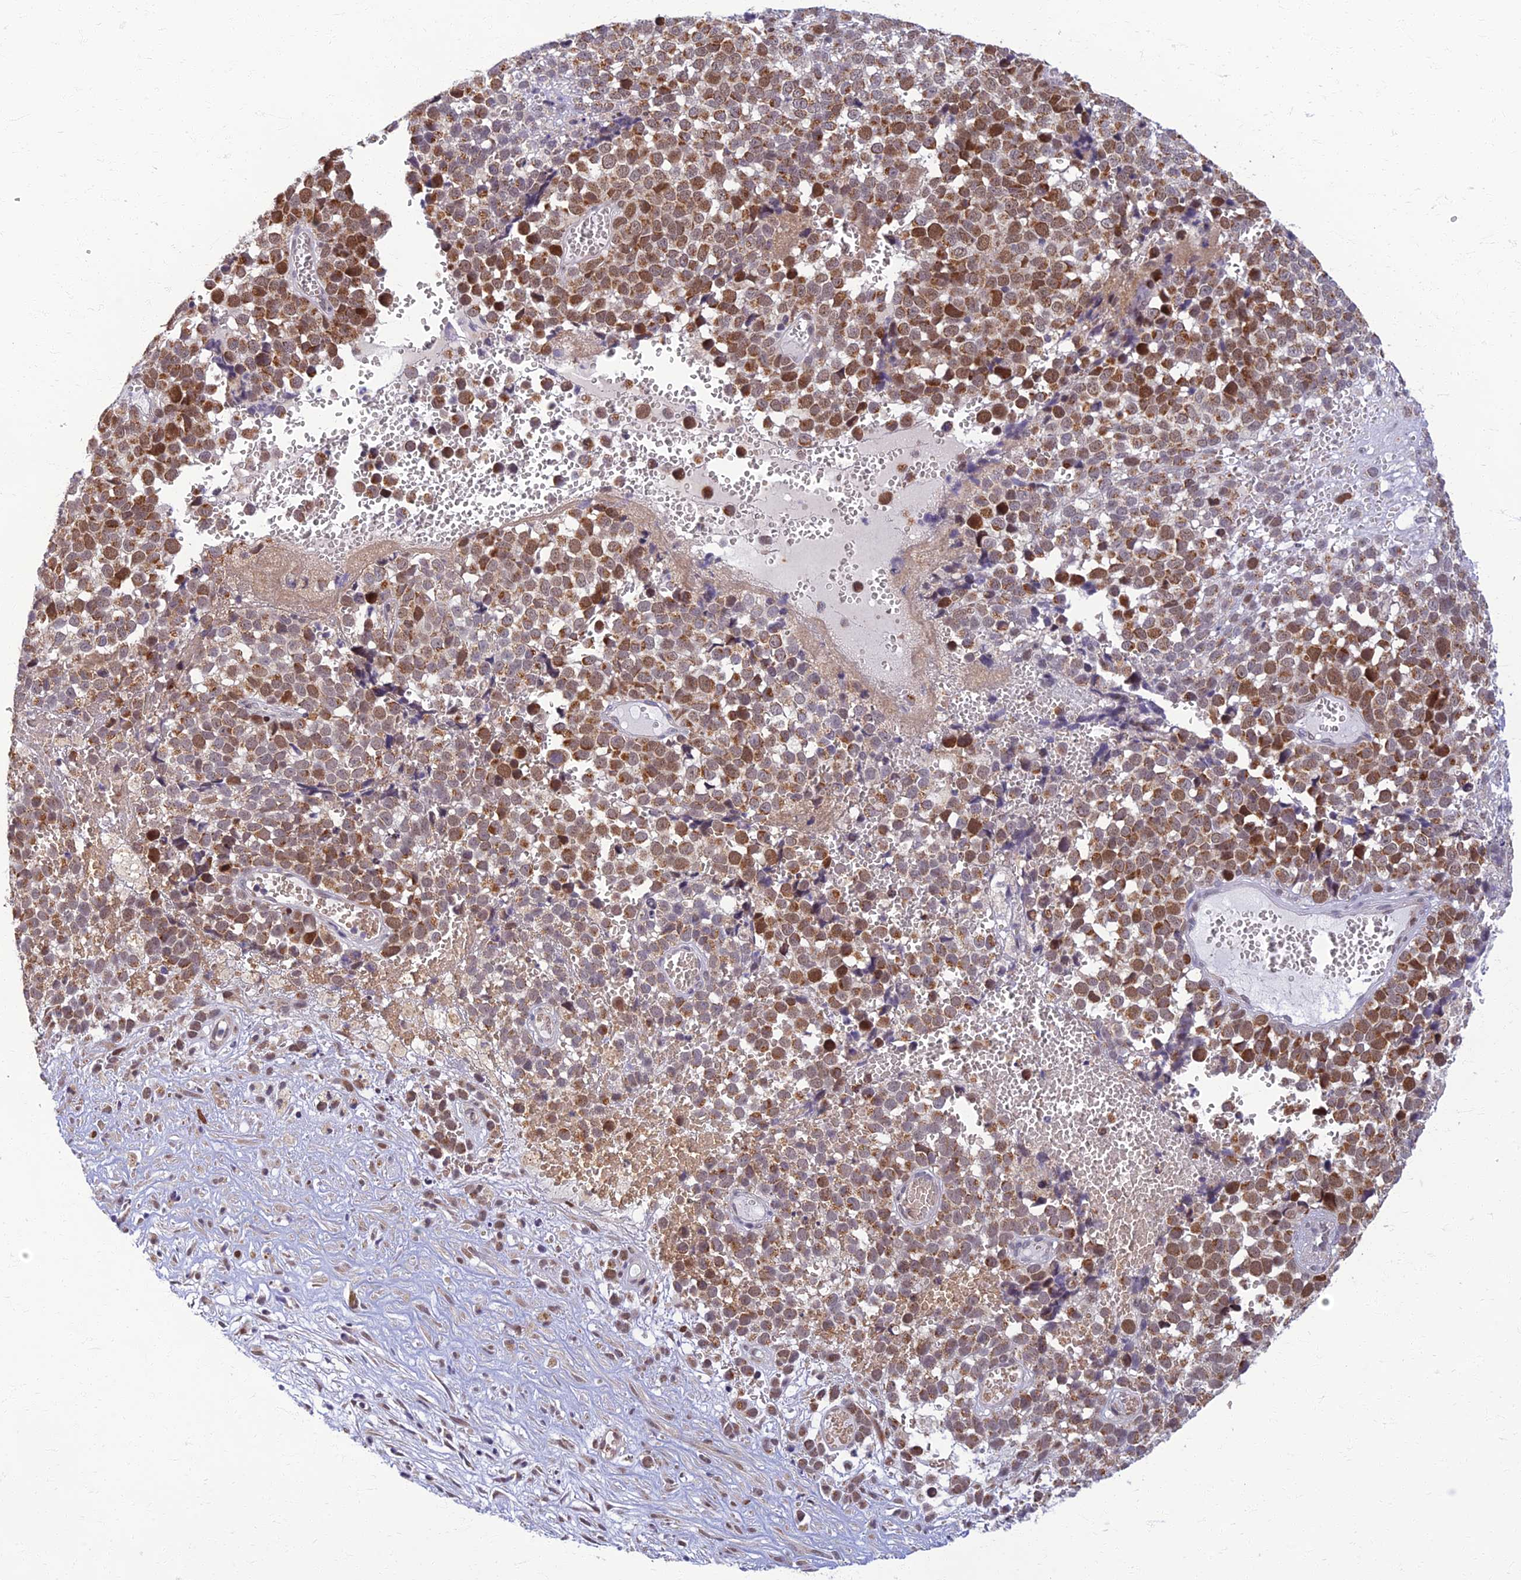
{"staining": {"intensity": "moderate", "quantity": ">75%", "location": "cytoplasmic/membranous"}, "tissue": "melanoma", "cell_type": "Tumor cells", "image_type": "cancer", "snomed": [{"axis": "morphology", "description": "Malignant melanoma, NOS"}, {"axis": "topography", "description": "Nose, NOS"}], "caption": "A medium amount of moderate cytoplasmic/membranous expression is identified in approximately >75% of tumor cells in melanoma tissue.", "gene": "EARS2", "patient": {"sex": "female", "age": 48}}